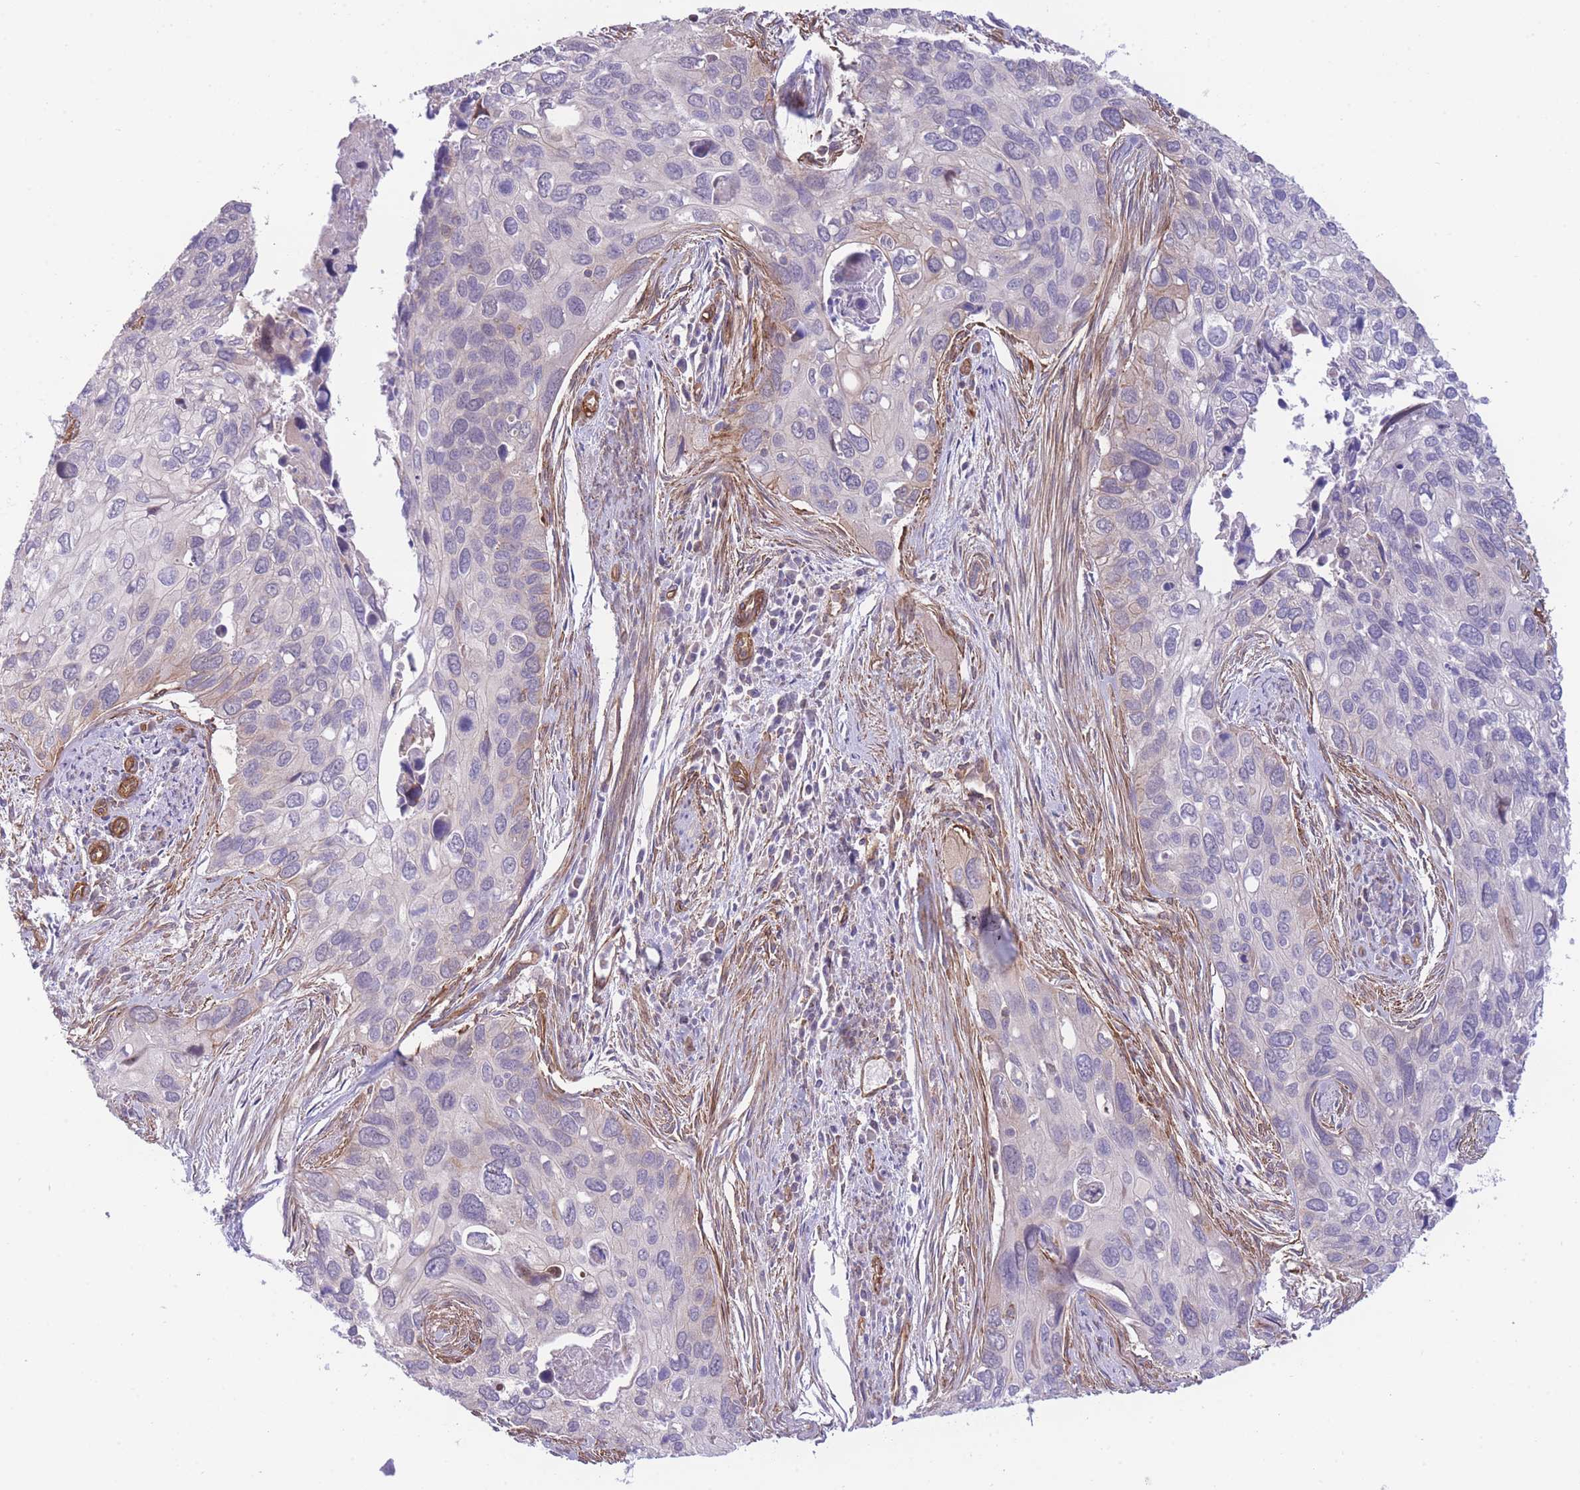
{"staining": {"intensity": "weak", "quantity": "<25%", "location": "cytoplasmic/membranous"}, "tissue": "cervical cancer", "cell_type": "Tumor cells", "image_type": "cancer", "snomed": [{"axis": "morphology", "description": "Squamous cell carcinoma, NOS"}, {"axis": "topography", "description": "Cervix"}], "caption": "Tumor cells are negative for brown protein staining in squamous cell carcinoma (cervical).", "gene": "CDC25B", "patient": {"sex": "female", "age": 55}}